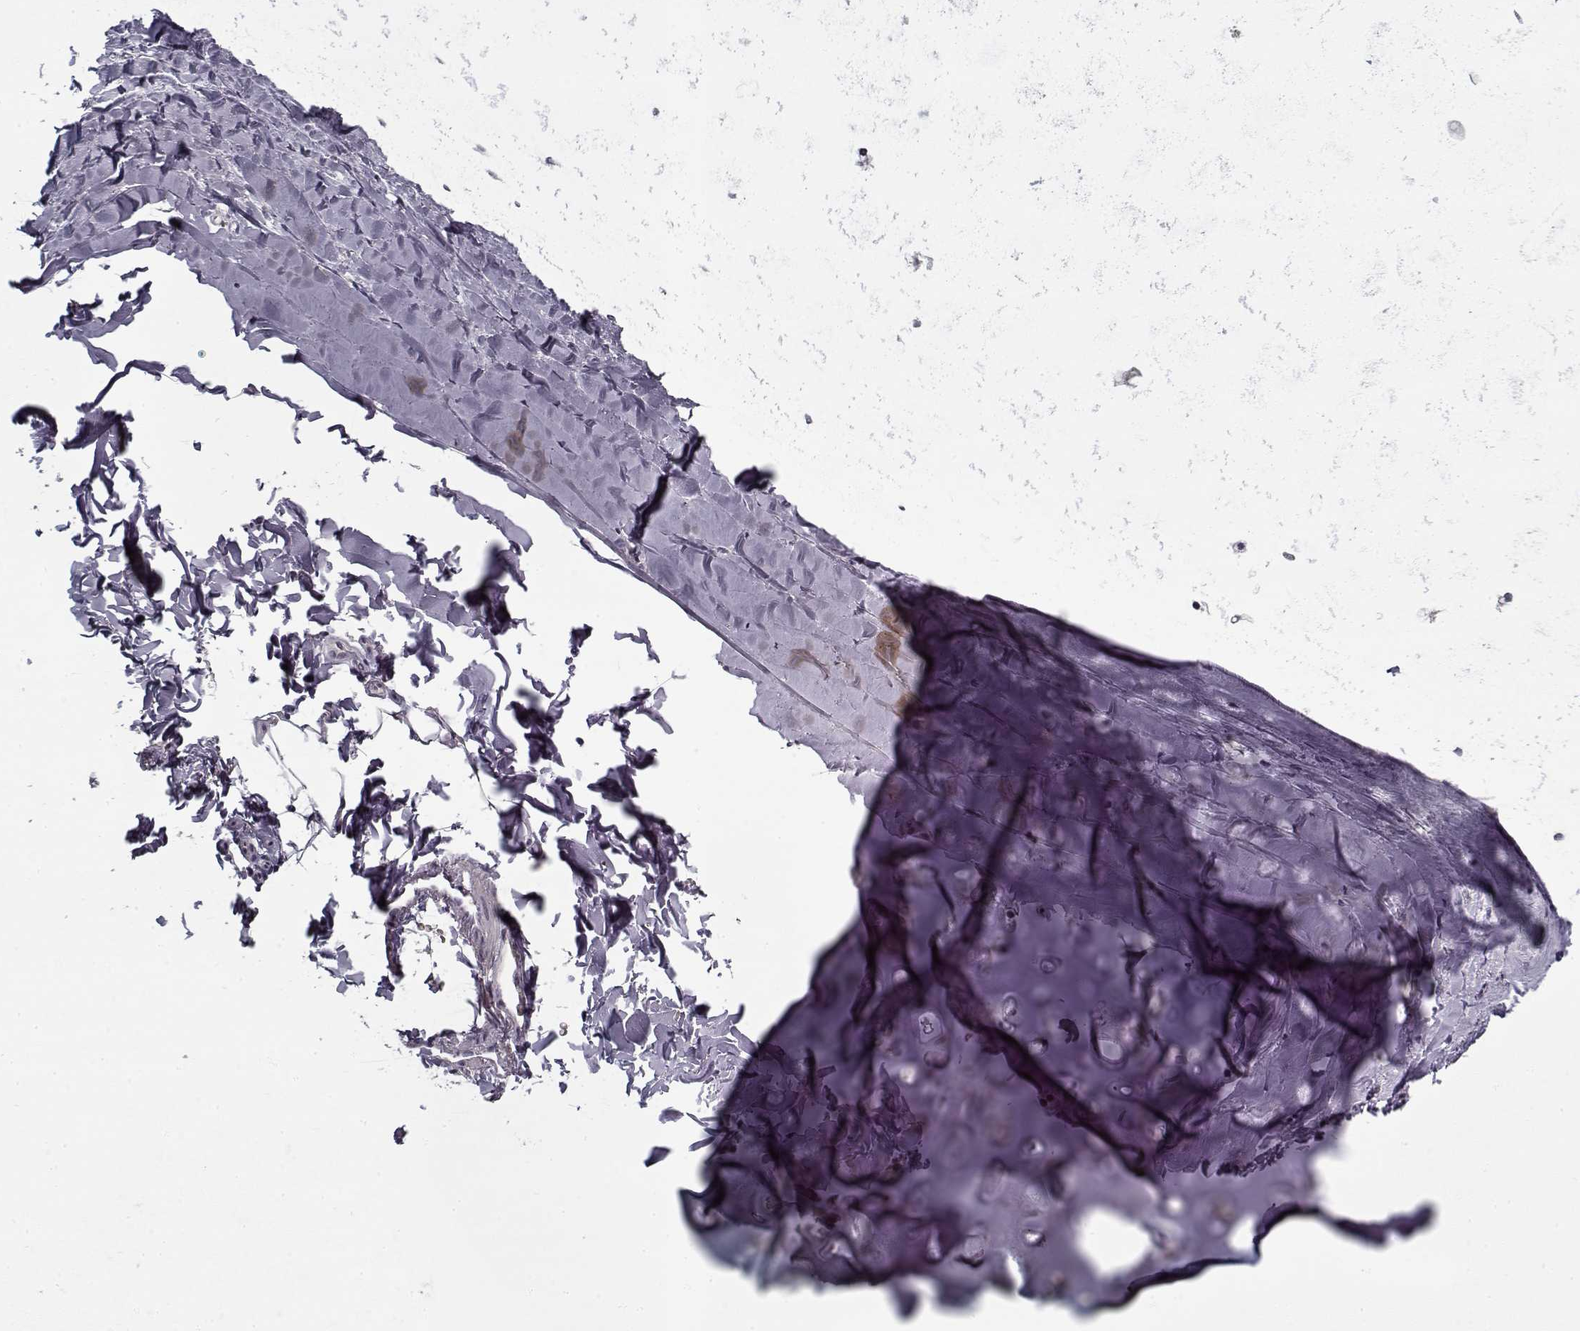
{"staining": {"intensity": "negative", "quantity": "none", "location": "none"}, "tissue": "soft tissue", "cell_type": "Chondrocytes", "image_type": "normal", "snomed": [{"axis": "morphology", "description": "Normal tissue, NOS"}, {"axis": "topography", "description": "Lymph node"}, {"axis": "topography", "description": "Bronchus"}], "caption": "Chondrocytes are negative for protein expression in normal human soft tissue. Nuclei are stained in blue.", "gene": "LAMA2", "patient": {"sex": "female", "age": 70}}